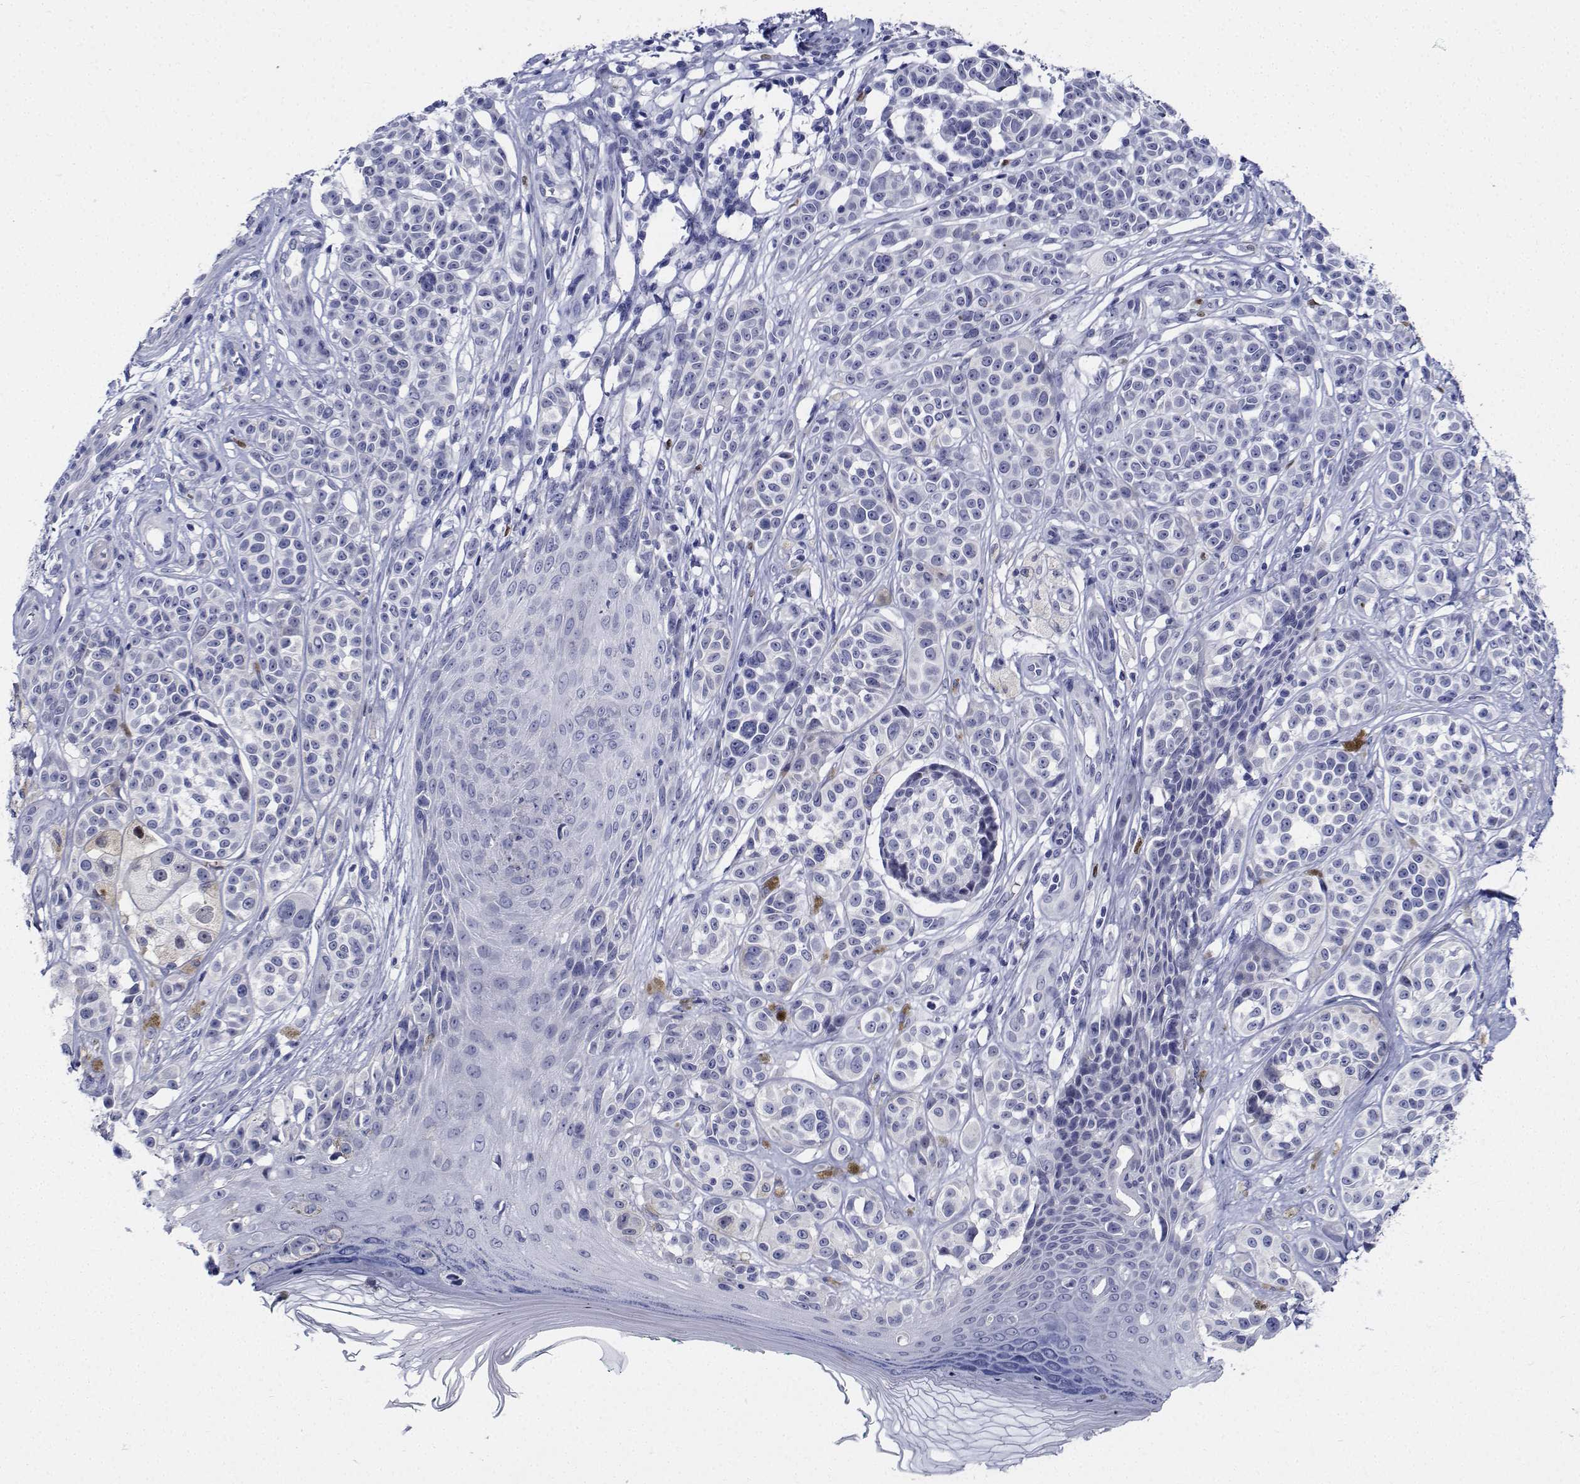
{"staining": {"intensity": "negative", "quantity": "none", "location": "none"}, "tissue": "melanoma", "cell_type": "Tumor cells", "image_type": "cancer", "snomed": [{"axis": "morphology", "description": "Malignant melanoma, NOS"}, {"axis": "topography", "description": "Skin"}], "caption": "IHC micrograph of human melanoma stained for a protein (brown), which demonstrates no positivity in tumor cells. The staining is performed using DAB (3,3'-diaminobenzidine) brown chromogen with nuclei counter-stained in using hematoxylin.", "gene": "PLXNA4", "patient": {"sex": "female", "age": 90}}